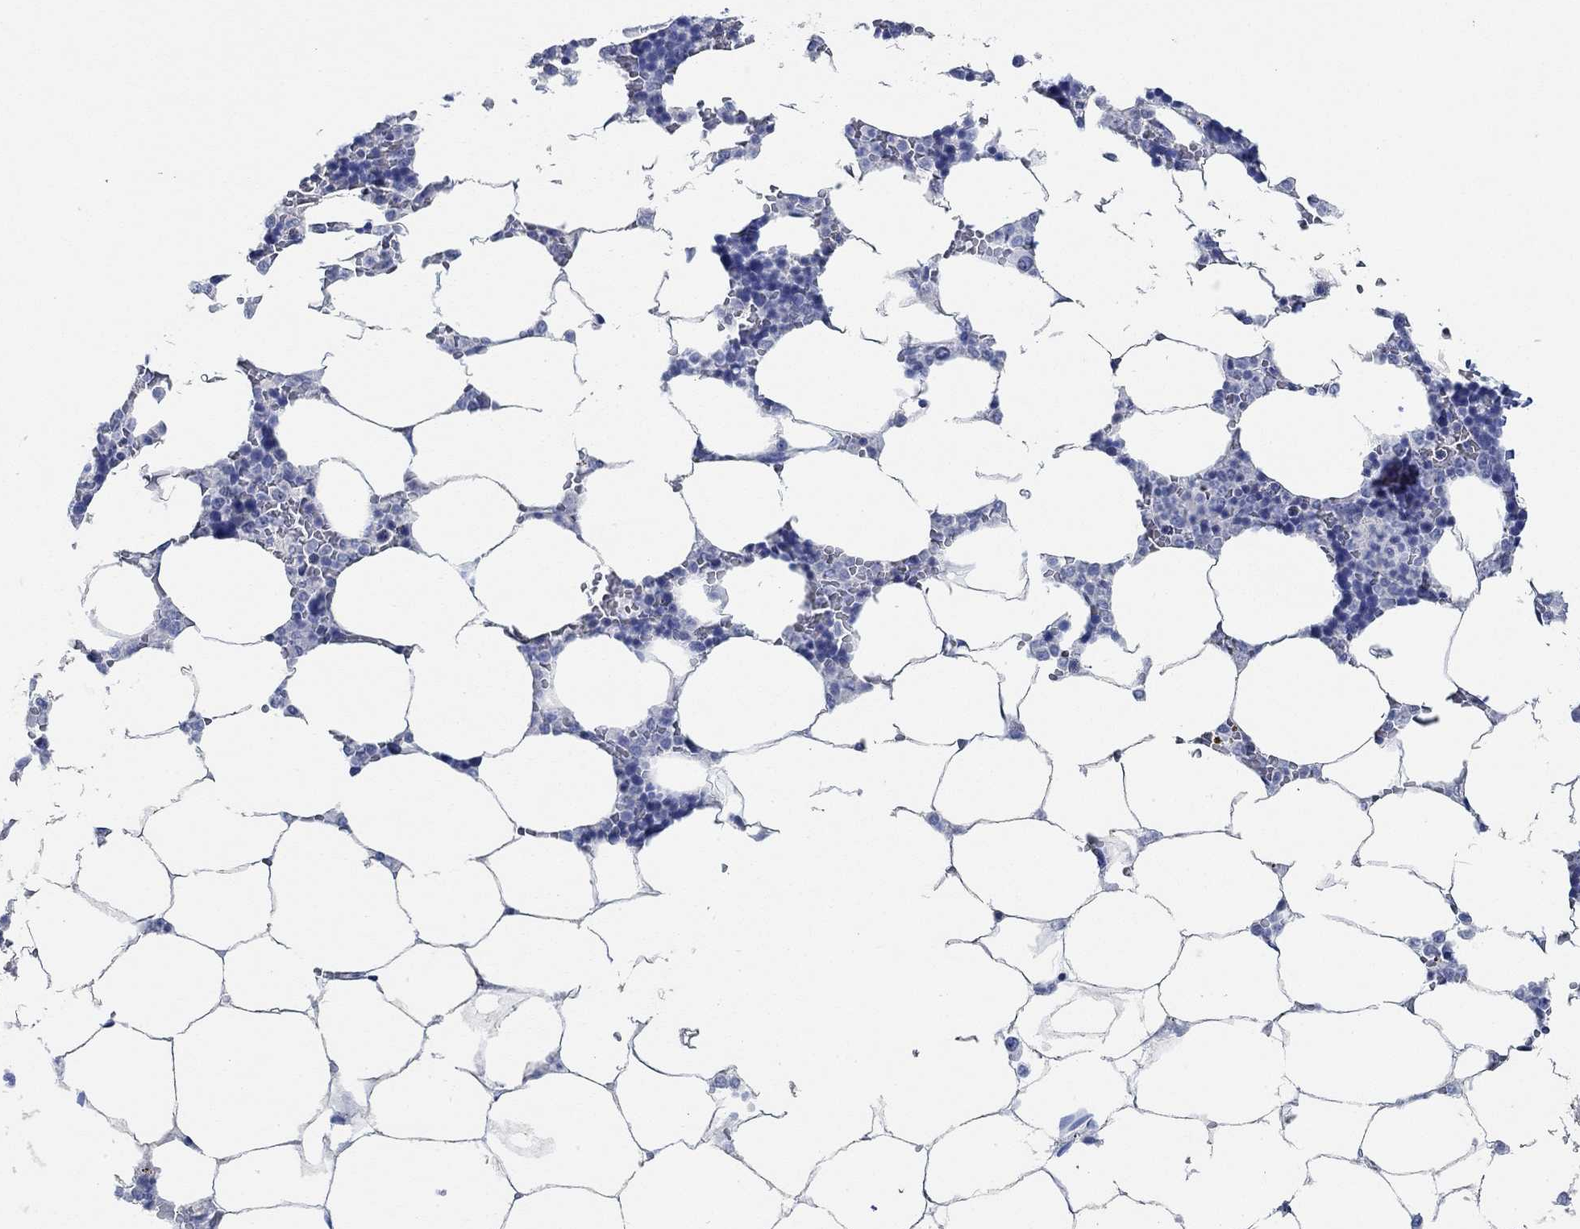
{"staining": {"intensity": "negative", "quantity": "none", "location": "none"}, "tissue": "bone marrow", "cell_type": "Hematopoietic cells", "image_type": "normal", "snomed": [{"axis": "morphology", "description": "Normal tissue, NOS"}, {"axis": "topography", "description": "Bone marrow"}], "caption": "This photomicrograph is of normal bone marrow stained with IHC to label a protein in brown with the nuclei are counter-stained blue. There is no staining in hematopoietic cells. (Stains: DAB immunohistochemistry (IHC) with hematoxylin counter stain, Microscopy: brightfield microscopy at high magnification).", "gene": "PPP1R17", "patient": {"sex": "male", "age": 63}}